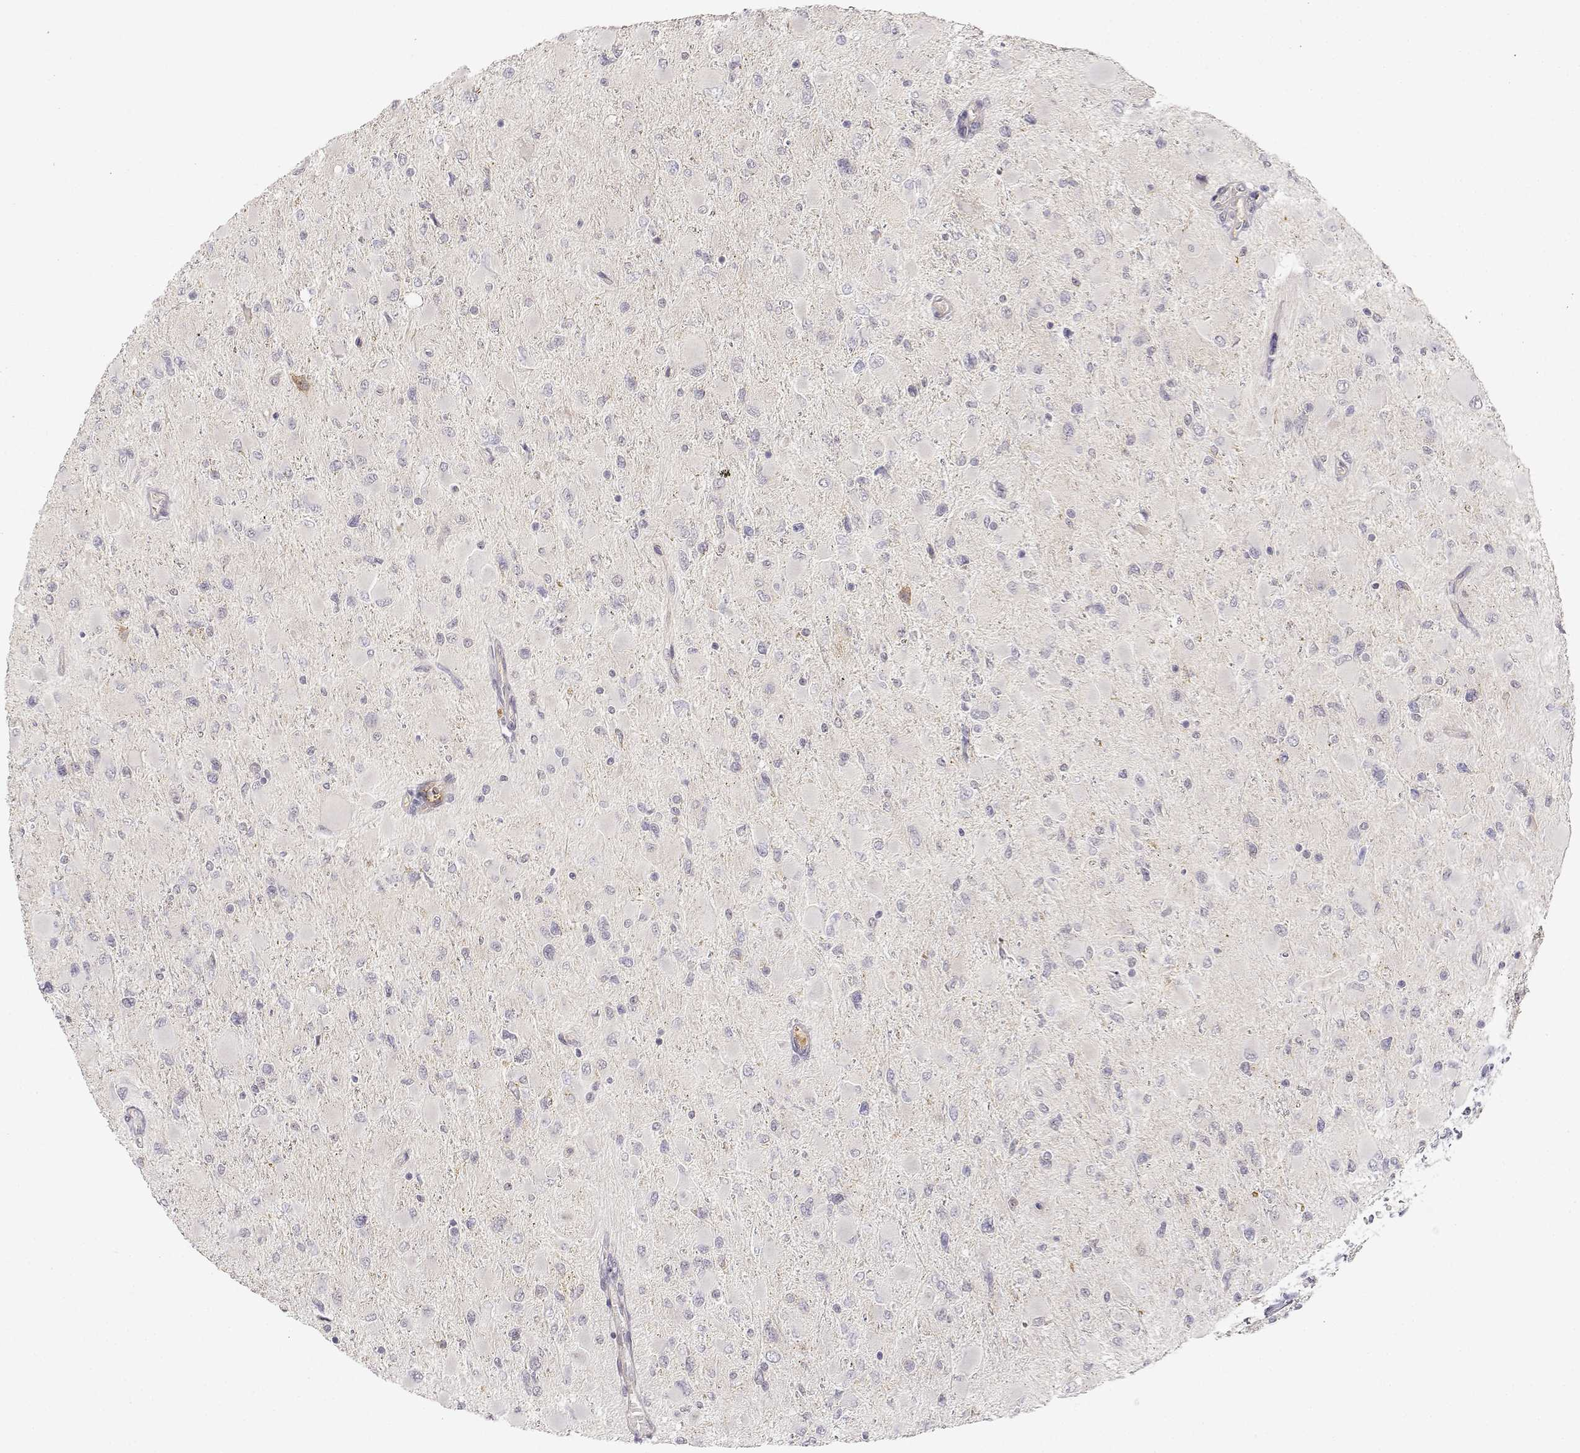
{"staining": {"intensity": "negative", "quantity": "none", "location": "none"}, "tissue": "glioma", "cell_type": "Tumor cells", "image_type": "cancer", "snomed": [{"axis": "morphology", "description": "Glioma, malignant, High grade"}, {"axis": "topography", "description": "Cerebral cortex"}], "caption": "Immunohistochemistry (IHC) image of glioma stained for a protein (brown), which demonstrates no staining in tumor cells.", "gene": "EAF2", "patient": {"sex": "female", "age": 36}}